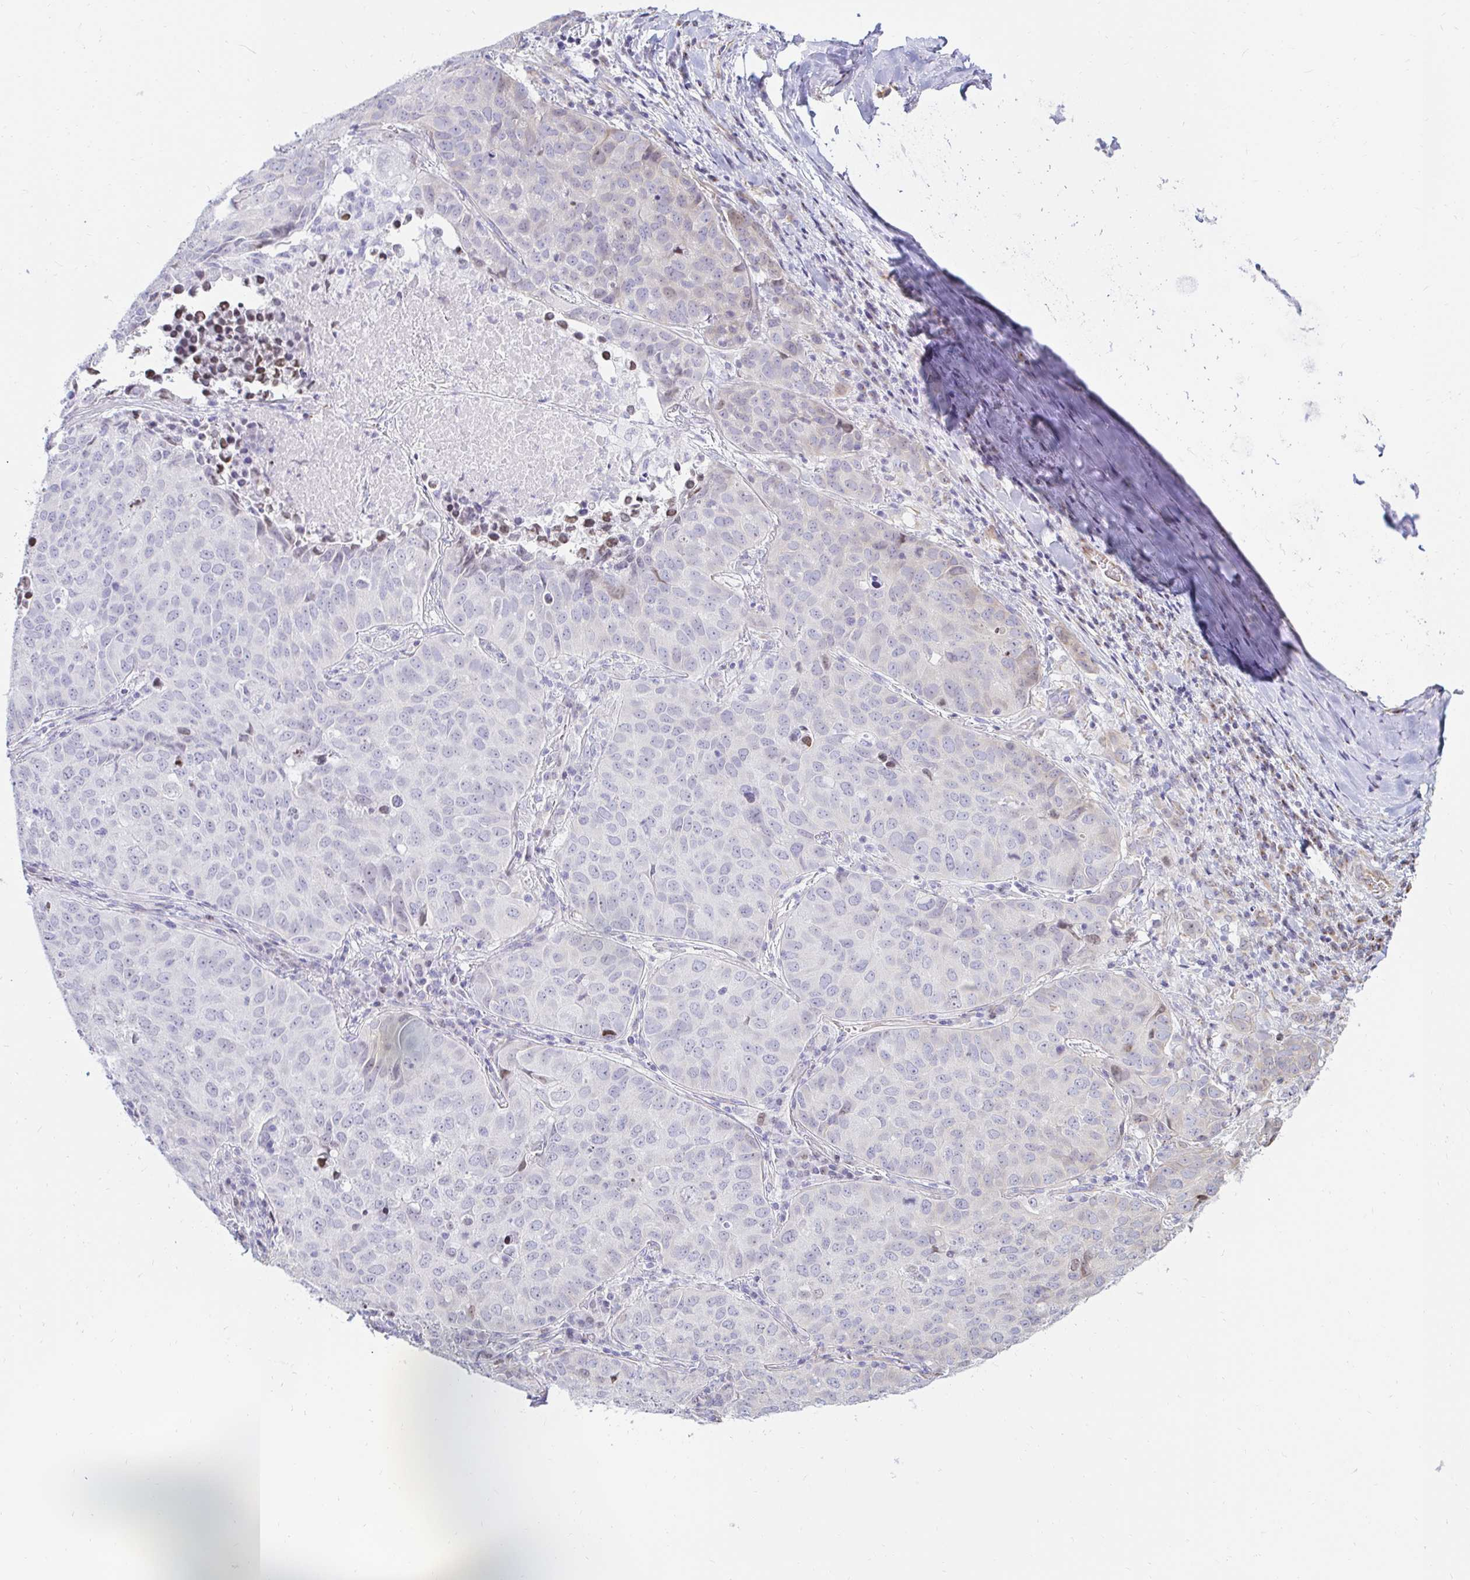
{"staining": {"intensity": "negative", "quantity": "none", "location": "none"}, "tissue": "lung cancer", "cell_type": "Tumor cells", "image_type": "cancer", "snomed": [{"axis": "morphology", "description": "Adenocarcinoma, NOS"}, {"axis": "topography", "description": "Lung"}], "caption": "This is an IHC image of adenocarcinoma (lung). There is no expression in tumor cells.", "gene": "CAPSL", "patient": {"sex": "female", "age": 50}}